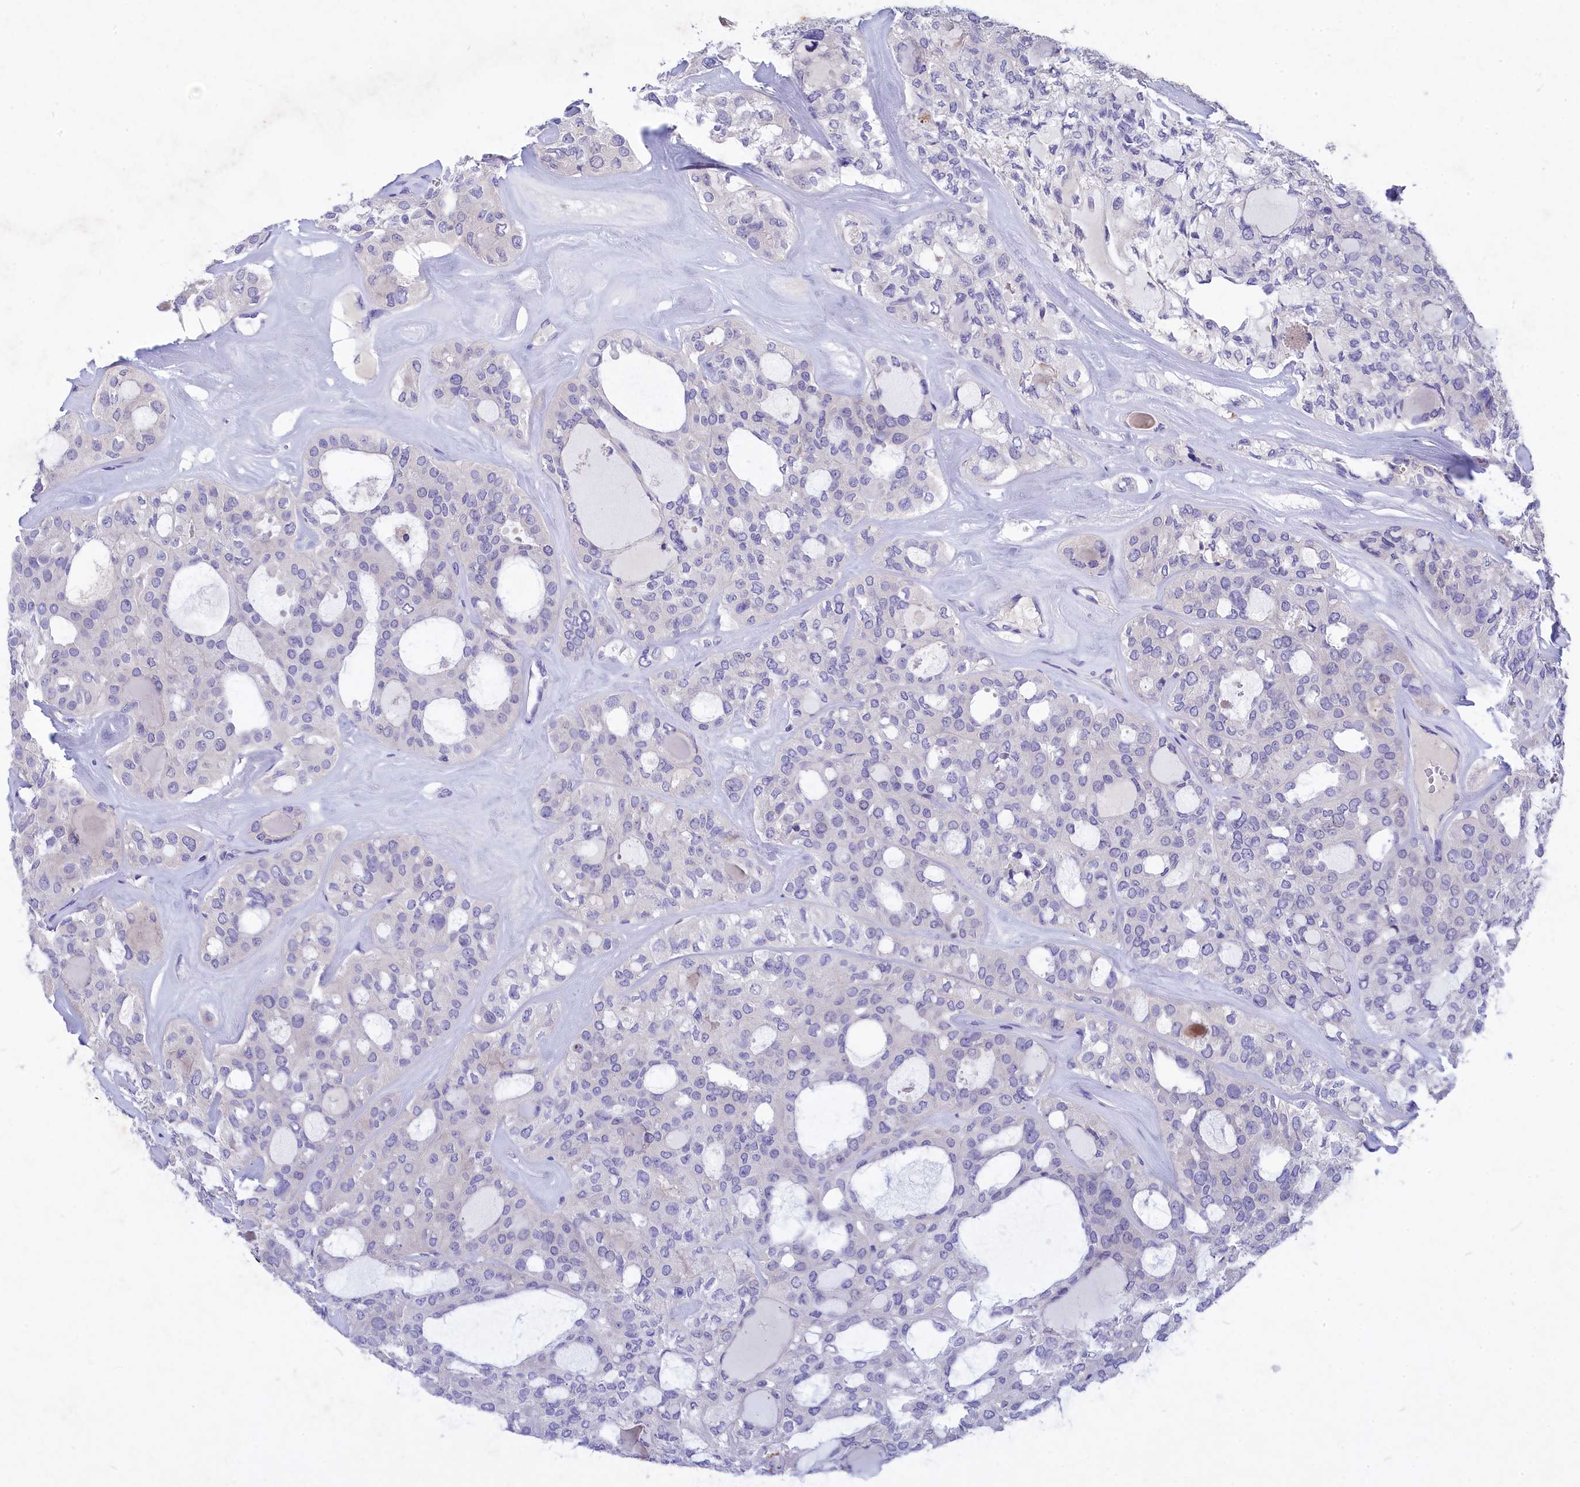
{"staining": {"intensity": "negative", "quantity": "none", "location": "none"}, "tissue": "thyroid cancer", "cell_type": "Tumor cells", "image_type": "cancer", "snomed": [{"axis": "morphology", "description": "Follicular adenoma carcinoma, NOS"}, {"axis": "topography", "description": "Thyroid gland"}], "caption": "Immunohistochemistry (IHC) micrograph of neoplastic tissue: human thyroid follicular adenoma carcinoma stained with DAB (3,3'-diaminobenzidine) displays no significant protein staining in tumor cells. (Brightfield microscopy of DAB (3,3'-diaminobenzidine) IHC at high magnification).", "gene": "DEFB119", "patient": {"sex": "male", "age": 75}}